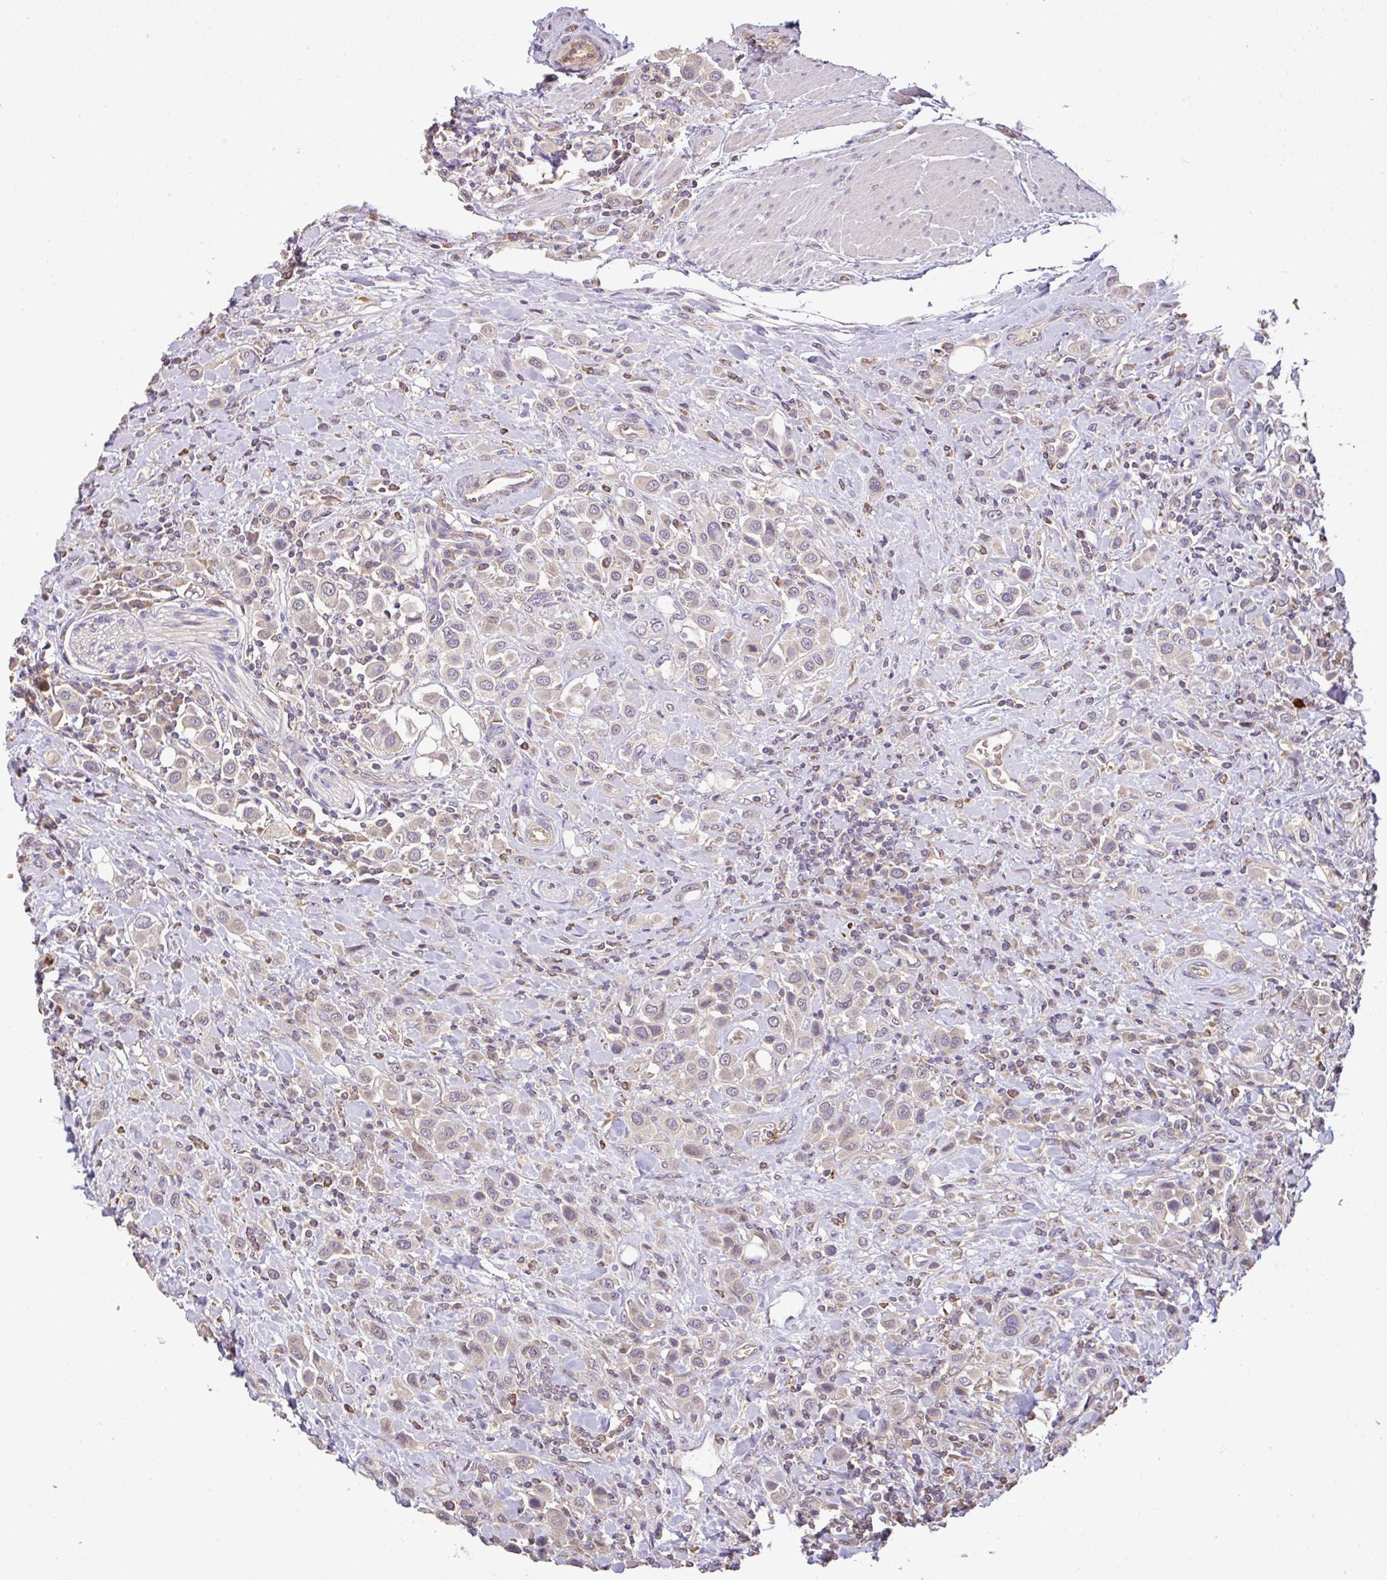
{"staining": {"intensity": "negative", "quantity": "none", "location": "none"}, "tissue": "urothelial cancer", "cell_type": "Tumor cells", "image_type": "cancer", "snomed": [{"axis": "morphology", "description": "Urothelial carcinoma, High grade"}, {"axis": "topography", "description": "Urinary bladder"}], "caption": "Histopathology image shows no protein positivity in tumor cells of urothelial cancer tissue. (Stains: DAB immunohistochemistry with hematoxylin counter stain, Microscopy: brightfield microscopy at high magnification).", "gene": "C1QTNF9B", "patient": {"sex": "male", "age": 50}}